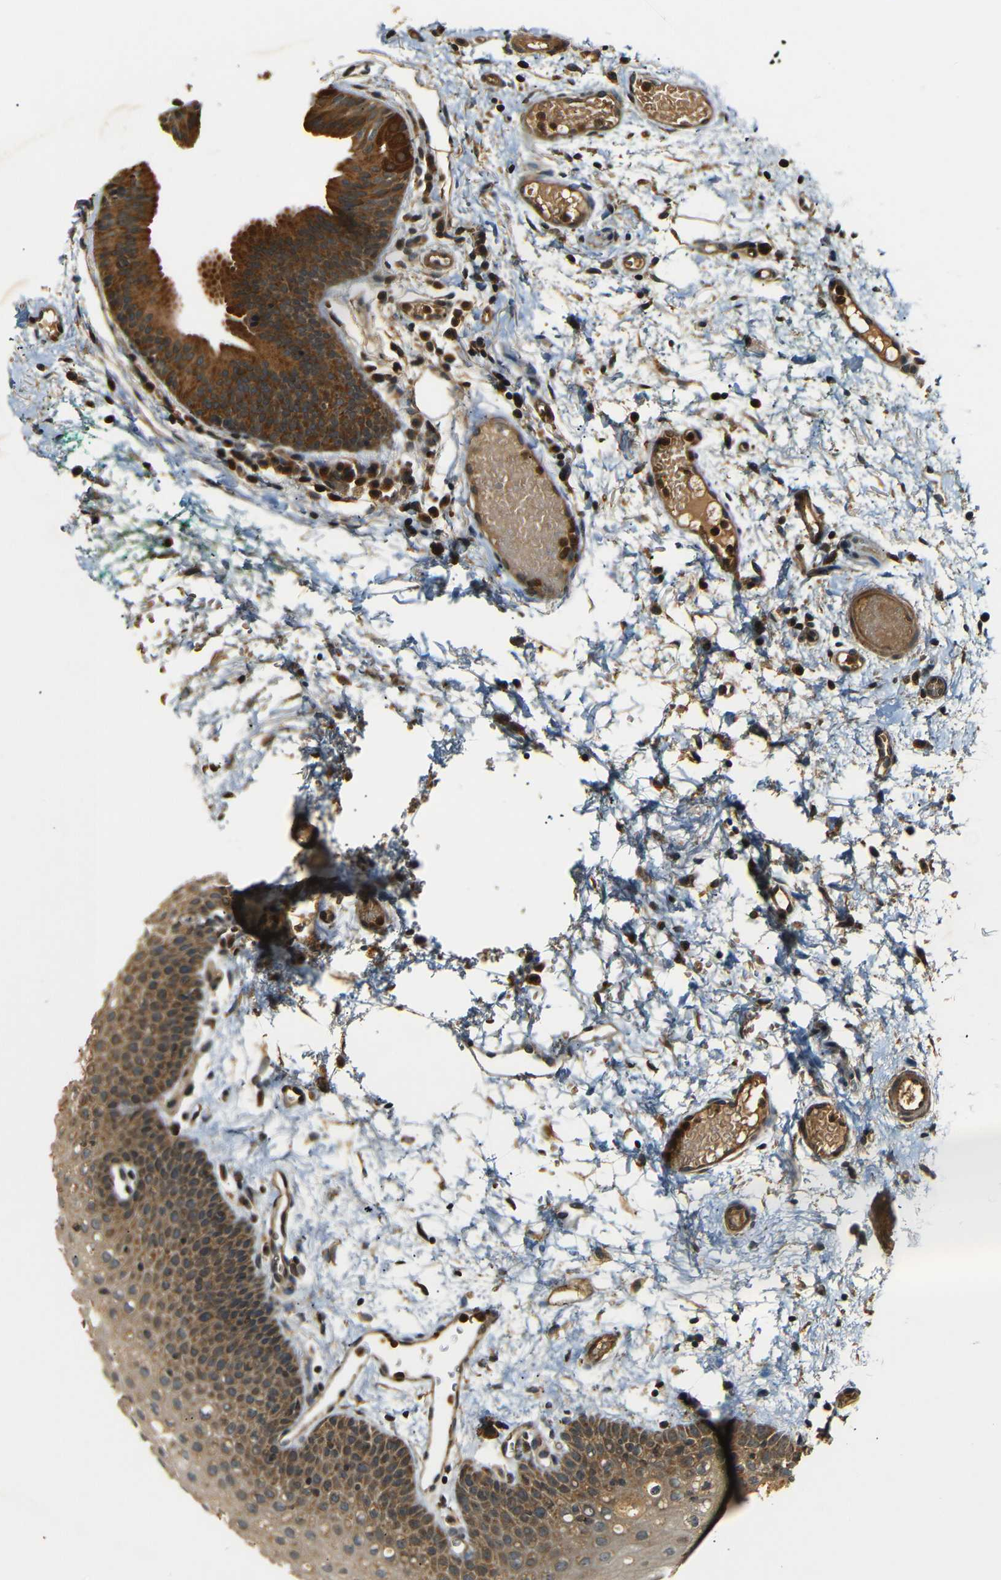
{"staining": {"intensity": "moderate", "quantity": ">75%", "location": "cytoplasmic/membranous"}, "tissue": "oral mucosa", "cell_type": "Squamous epithelial cells", "image_type": "normal", "snomed": [{"axis": "morphology", "description": "Normal tissue, NOS"}, {"axis": "morphology", "description": "Squamous cell carcinoma, NOS"}, {"axis": "topography", "description": "Oral tissue"}, {"axis": "topography", "description": "Salivary gland"}, {"axis": "topography", "description": "Head-Neck"}], "caption": "Immunohistochemical staining of benign oral mucosa exhibits medium levels of moderate cytoplasmic/membranous staining in about >75% of squamous epithelial cells. The protein is stained brown, and the nuclei are stained in blue (DAB IHC with brightfield microscopy, high magnification).", "gene": "TANK", "patient": {"sex": "female", "age": 62}}